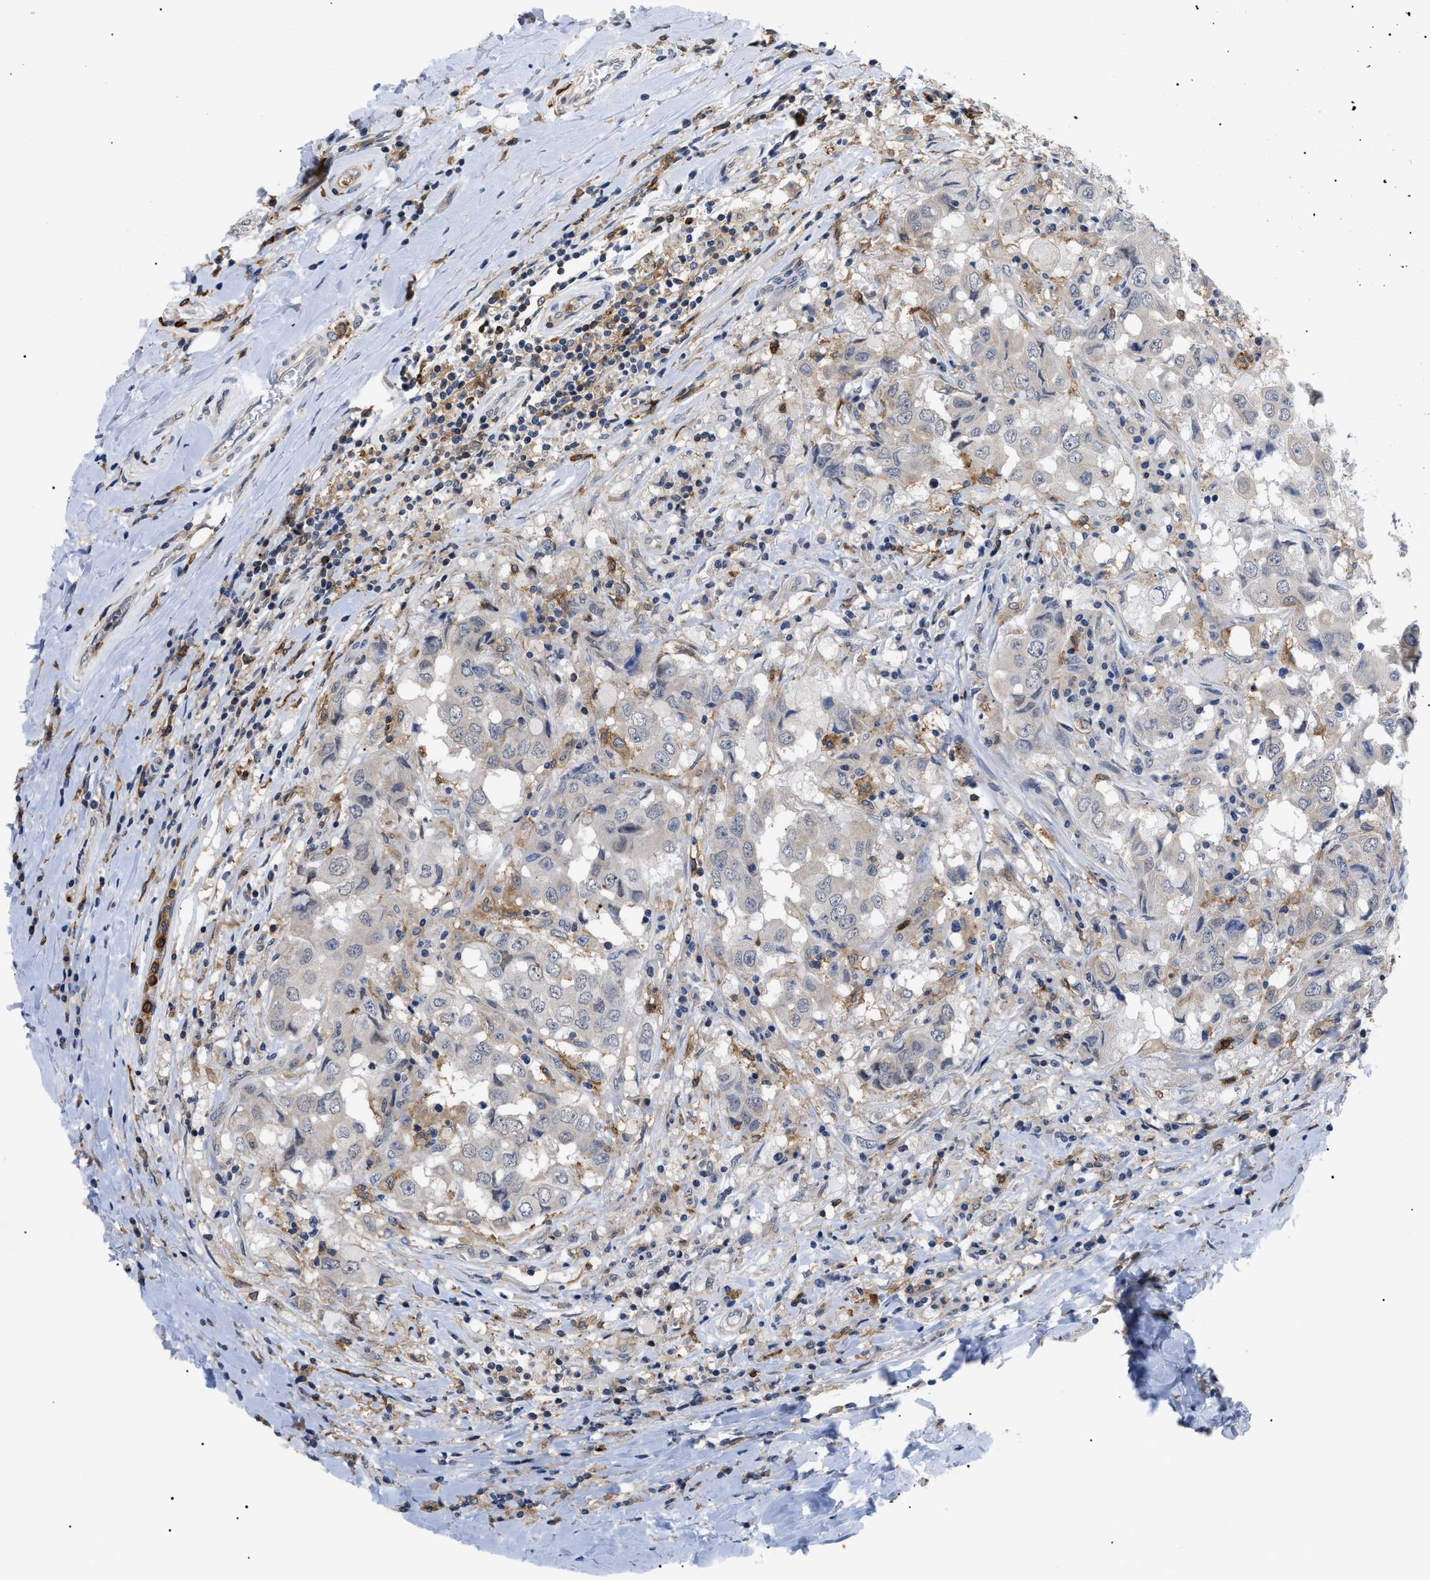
{"staining": {"intensity": "weak", "quantity": "<25%", "location": "cytoplasmic/membranous"}, "tissue": "breast cancer", "cell_type": "Tumor cells", "image_type": "cancer", "snomed": [{"axis": "morphology", "description": "Duct carcinoma"}, {"axis": "topography", "description": "Breast"}], "caption": "Immunohistochemical staining of human breast cancer demonstrates no significant staining in tumor cells.", "gene": "CD300A", "patient": {"sex": "female", "age": 27}}